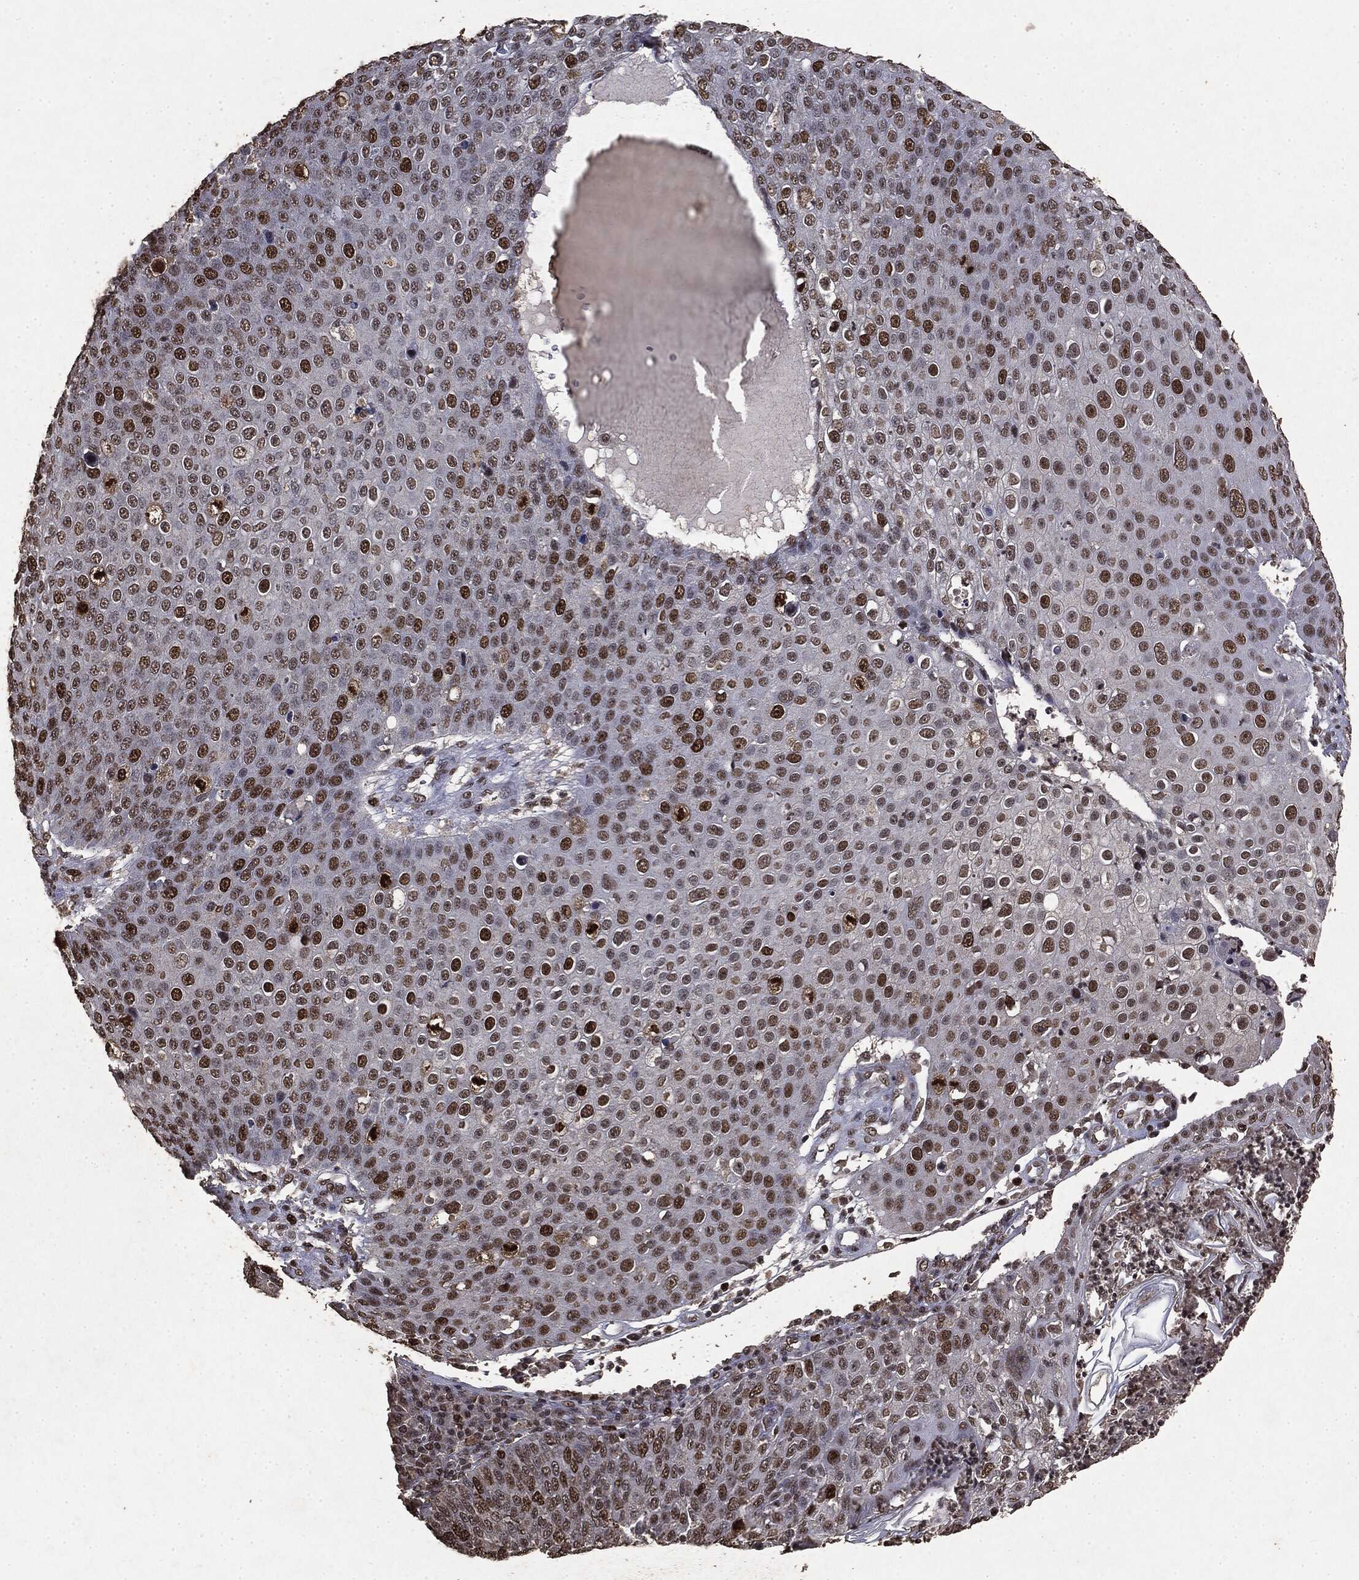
{"staining": {"intensity": "strong", "quantity": "25%-75%", "location": "nuclear"}, "tissue": "skin cancer", "cell_type": "Tumor cells", "image_type": "cancer", "snomed": [{"axis": "morphology", "description": "Squamous cell carcinoma, NOS"}, {"axis": "topography", "description": "Skin"}], "caption": "This is an image of immunohistochemistry (IHC) staining of skin squamous cell carcinoma, which shows strong expression in the nuclear of tumor cells.", "gene": "RAD18", "patient": {"sex": "male", "age": 71}}